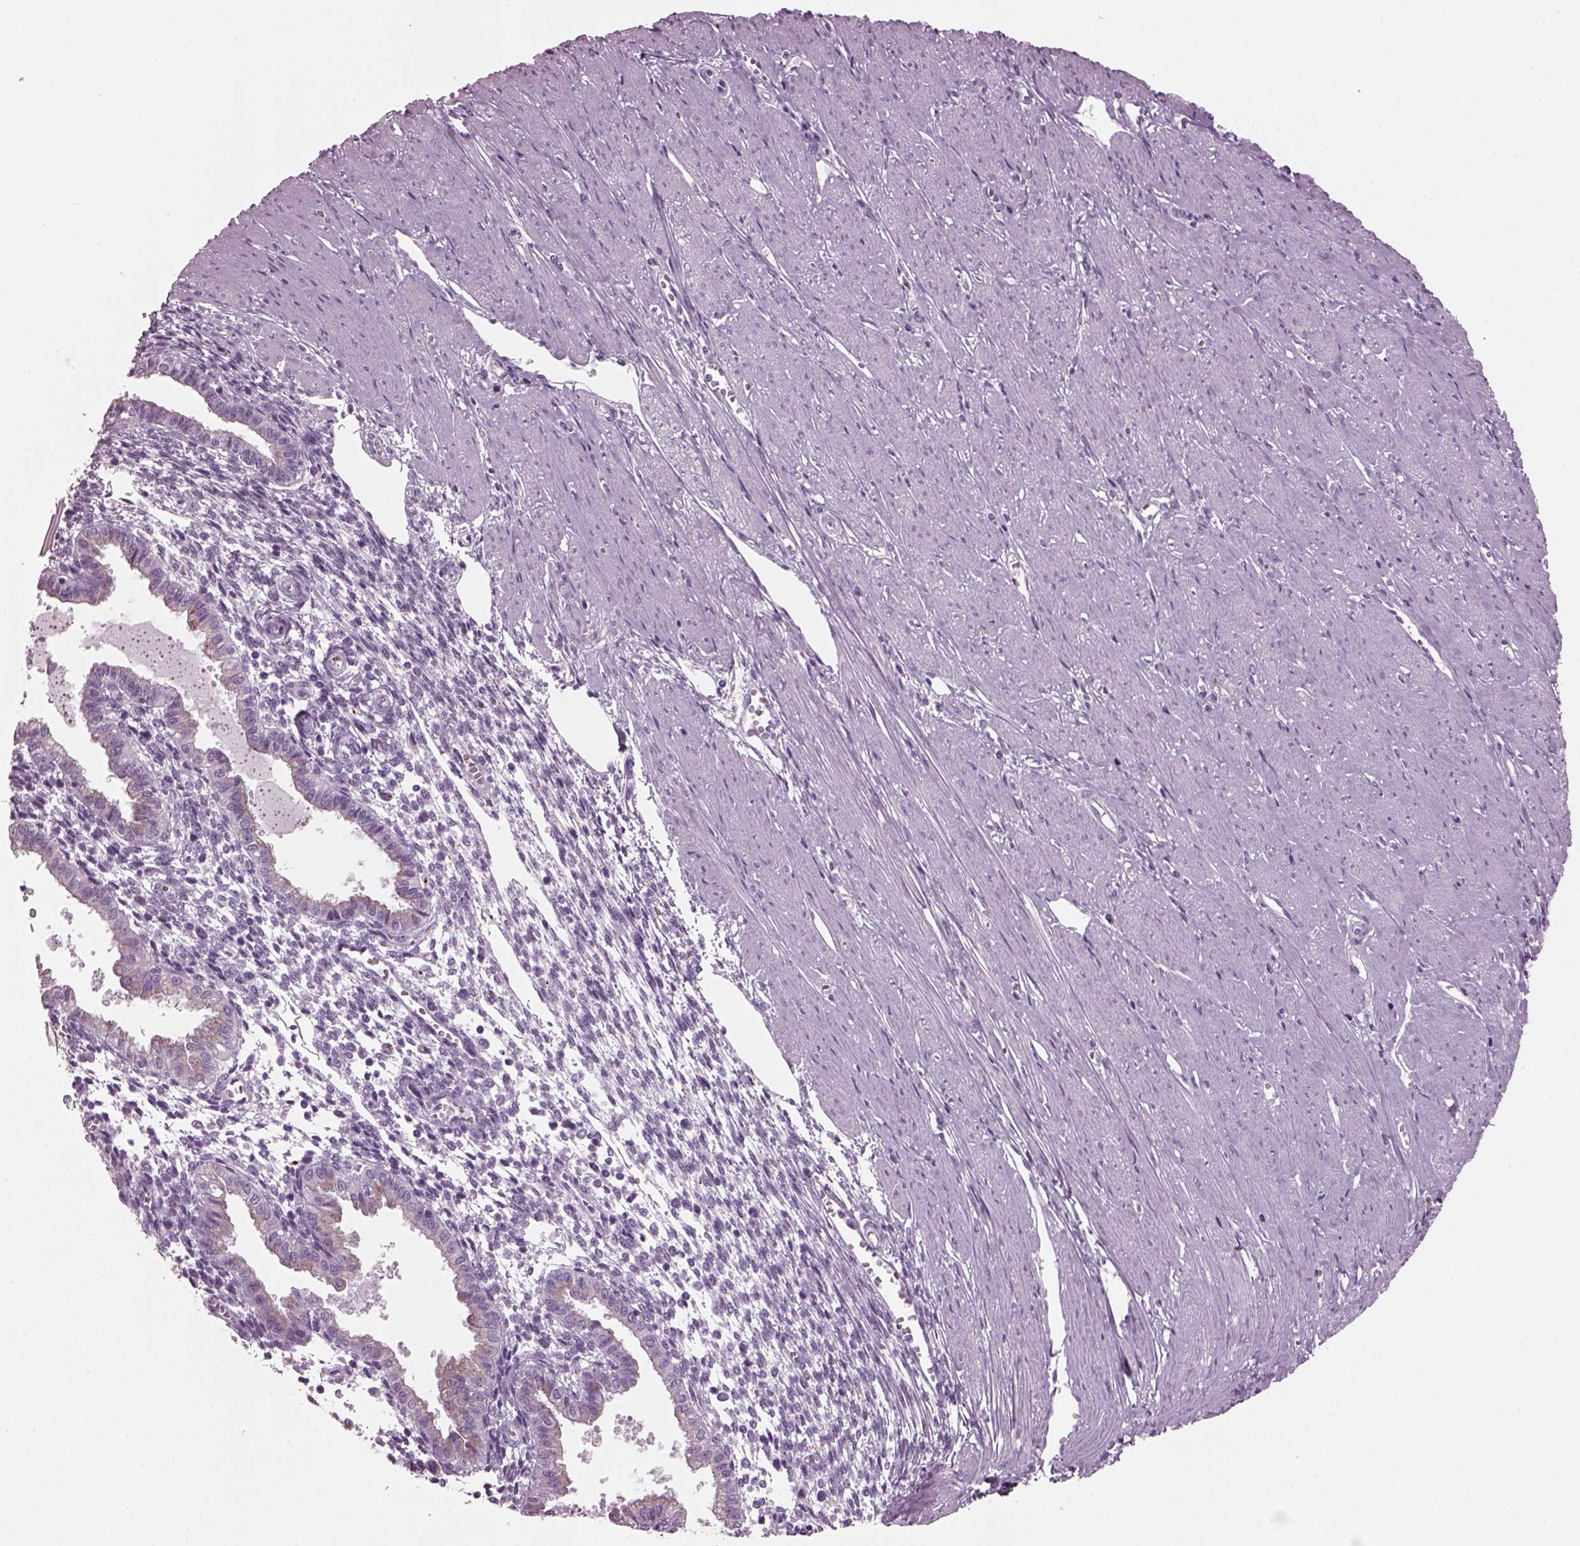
{"staining": {"intensity": "negative", "quantity": "none", "location": "none"}, "tissue": "endometrium", "cell_type": "Cells in endometrial stroma", "image_type": "normal", "snomed": [{"axis": "morphology", "description": "Normal tissue, NOS"}, {"axis": "topography", "description": "Endometrium"}], "caption": "Immunohistochemistry of benign human endometrium shows no staining in cells in endometrial stroma.", "gene": "PRR9", "patient": {"sex": "female", "age": 37}}